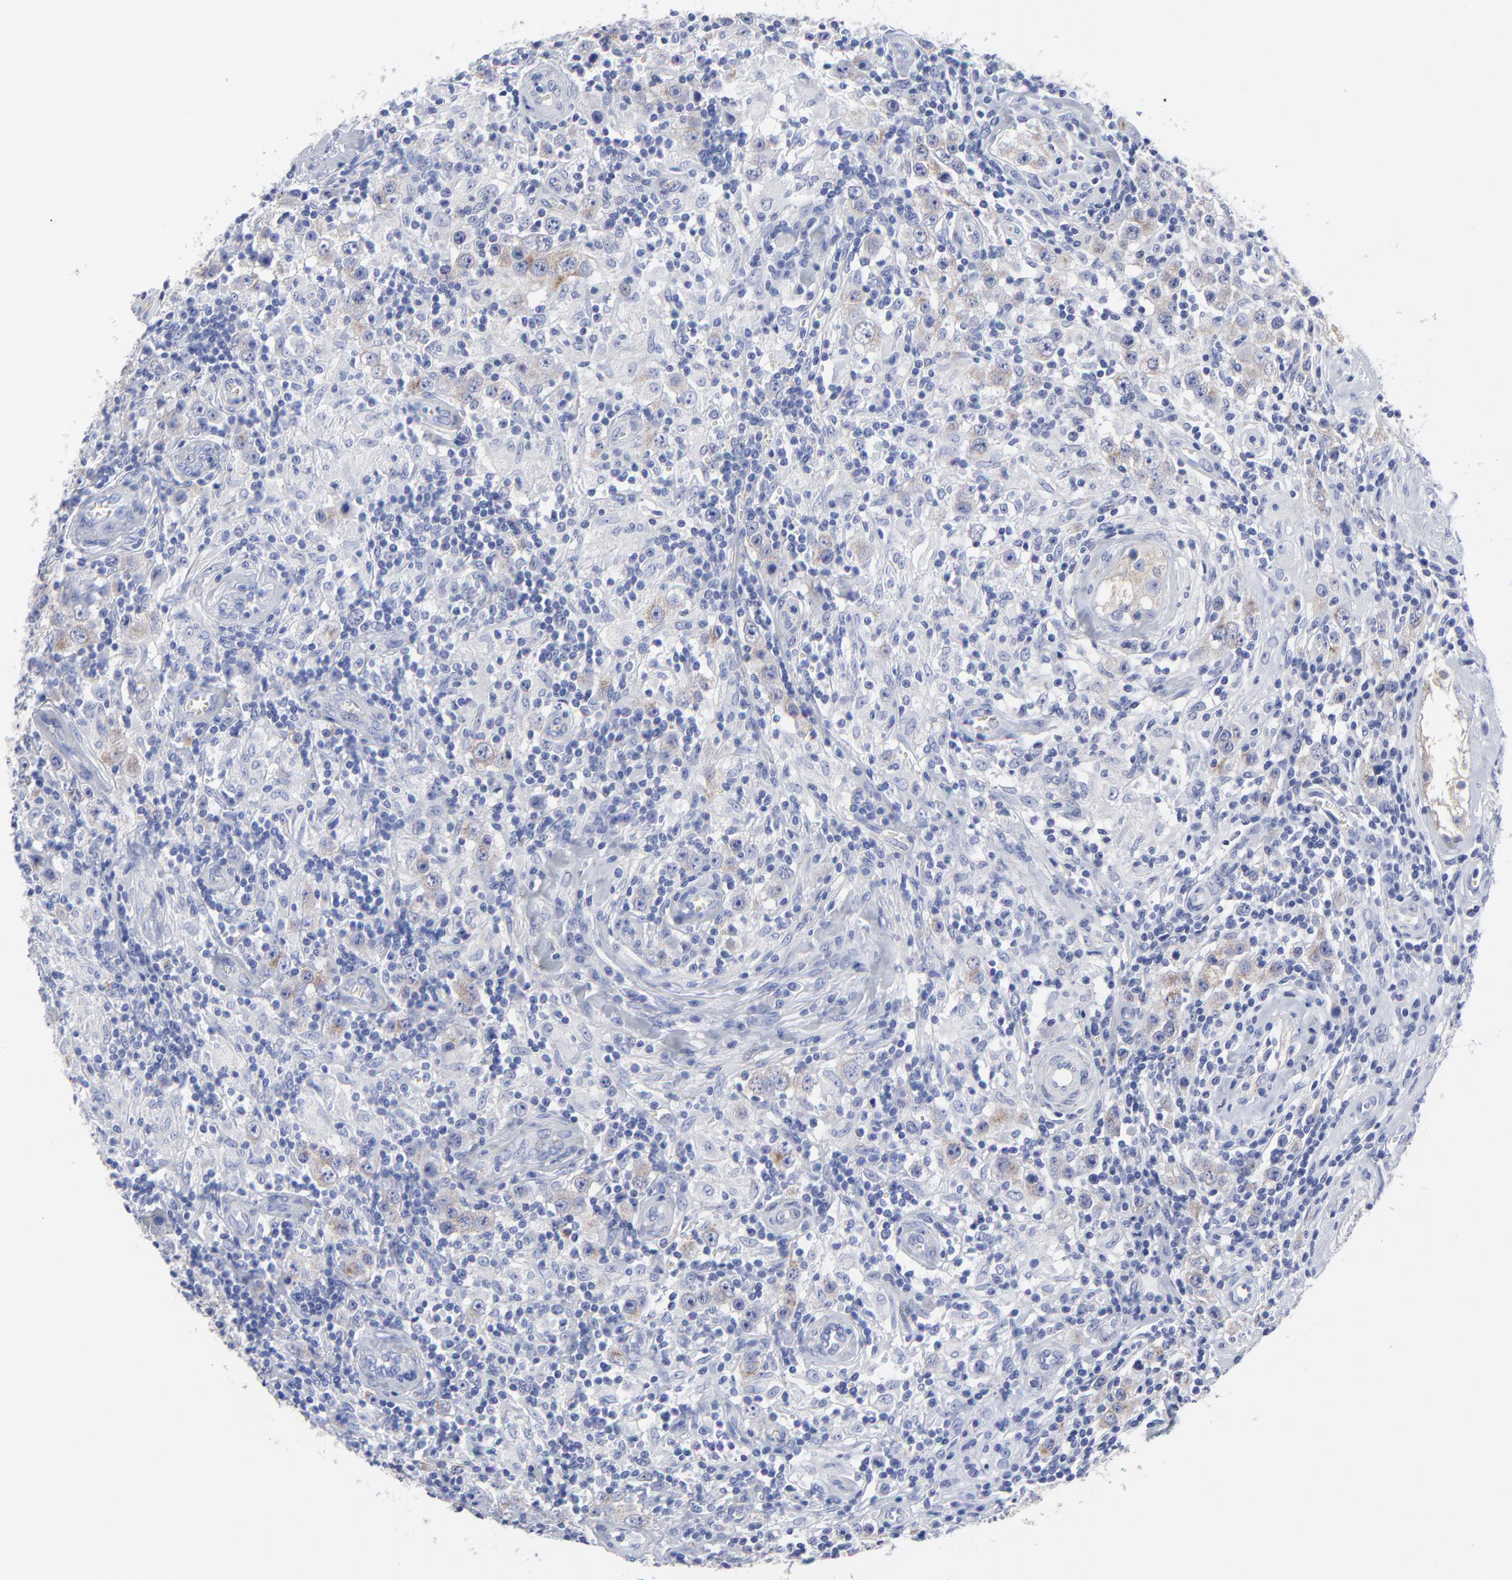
{"staining": {"intensity": "weak", "quantity": "<25%", "location": "cytoplasmic/membranous"}, "tissue": "testis cancer", "cell_type": "Tumor cells", "image_type": "cancer", "snomed": [{"axis": "morphology", "description": "Seminoma, NOS"}, {"axis": "topography", "description": "Testis"}], "caption": "This is a photomicrograph of IHC staining of seminoma (testis), which shows no positivity in tumor cells. Nuclei are stained in blue.", "gene": "CNTN3", "patient": {"sex": "male", "age": 32}}